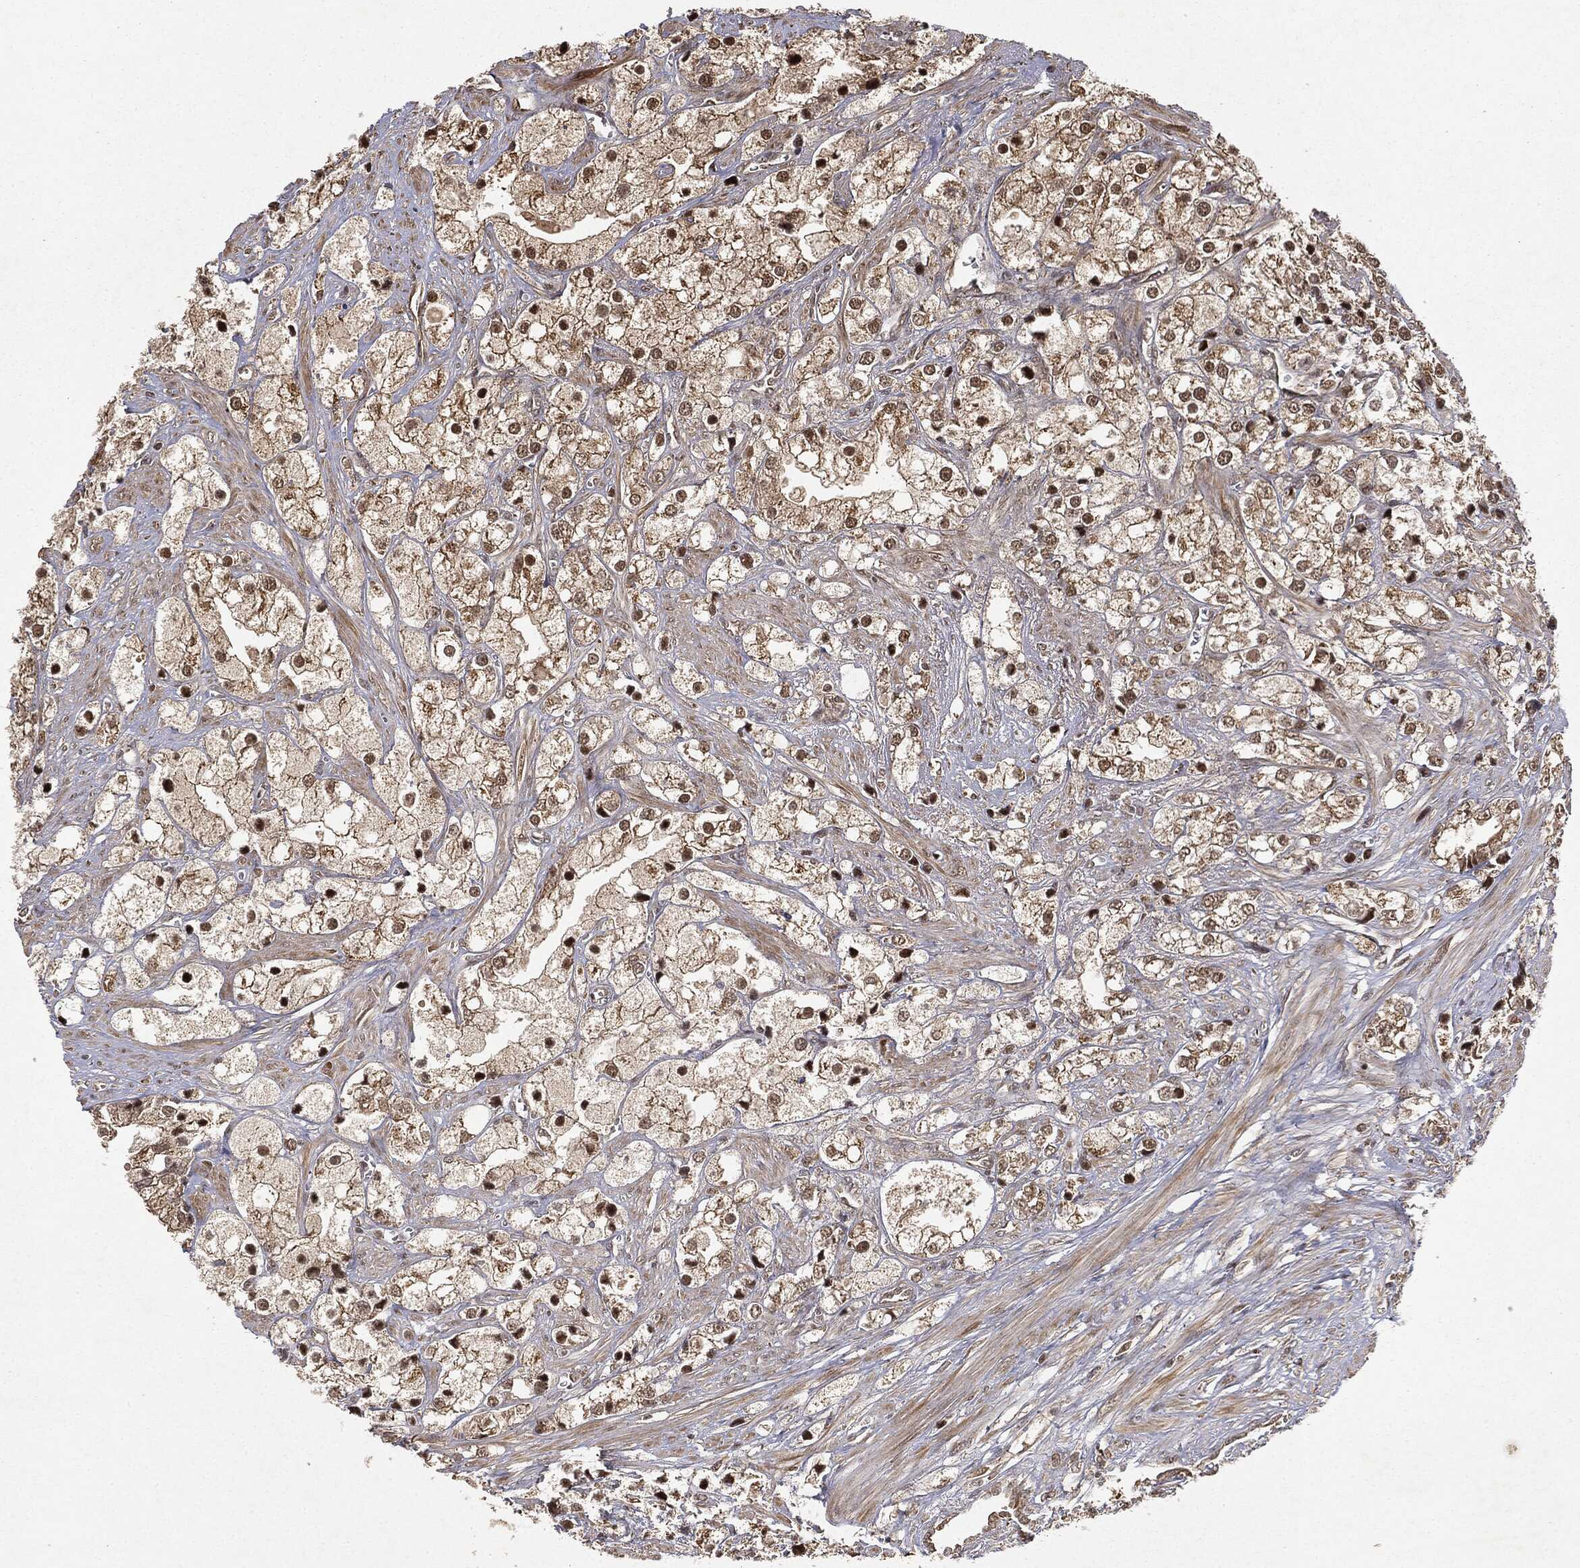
{"staining": {"intensity": "moderate", "quantity": ">75%", "location": "cytoplasmic/membranous,nuclear"}, "tissue": "prostate cancer", "cell_type": "Tumor cells", "image_type": "cancer", "snomed": [{"axis": "morphology", "description": "Adenocarcinoma, NOS"}, {"axis": "topography", "description": "Prostate and seminal vesicle, NOS"}, {"axis": "topography", "description": "Prostate"}], "caption": "High-power microscopy captured an immunohistochemistry (IHC) micrograph of prostate cancer, revealing moderate cytoplasmic/membranous and nuclear positivity in approximately >75% of tumor cells.", "gene": "ZNHIT6", "patient": {"sex": "male", "age": 79}}